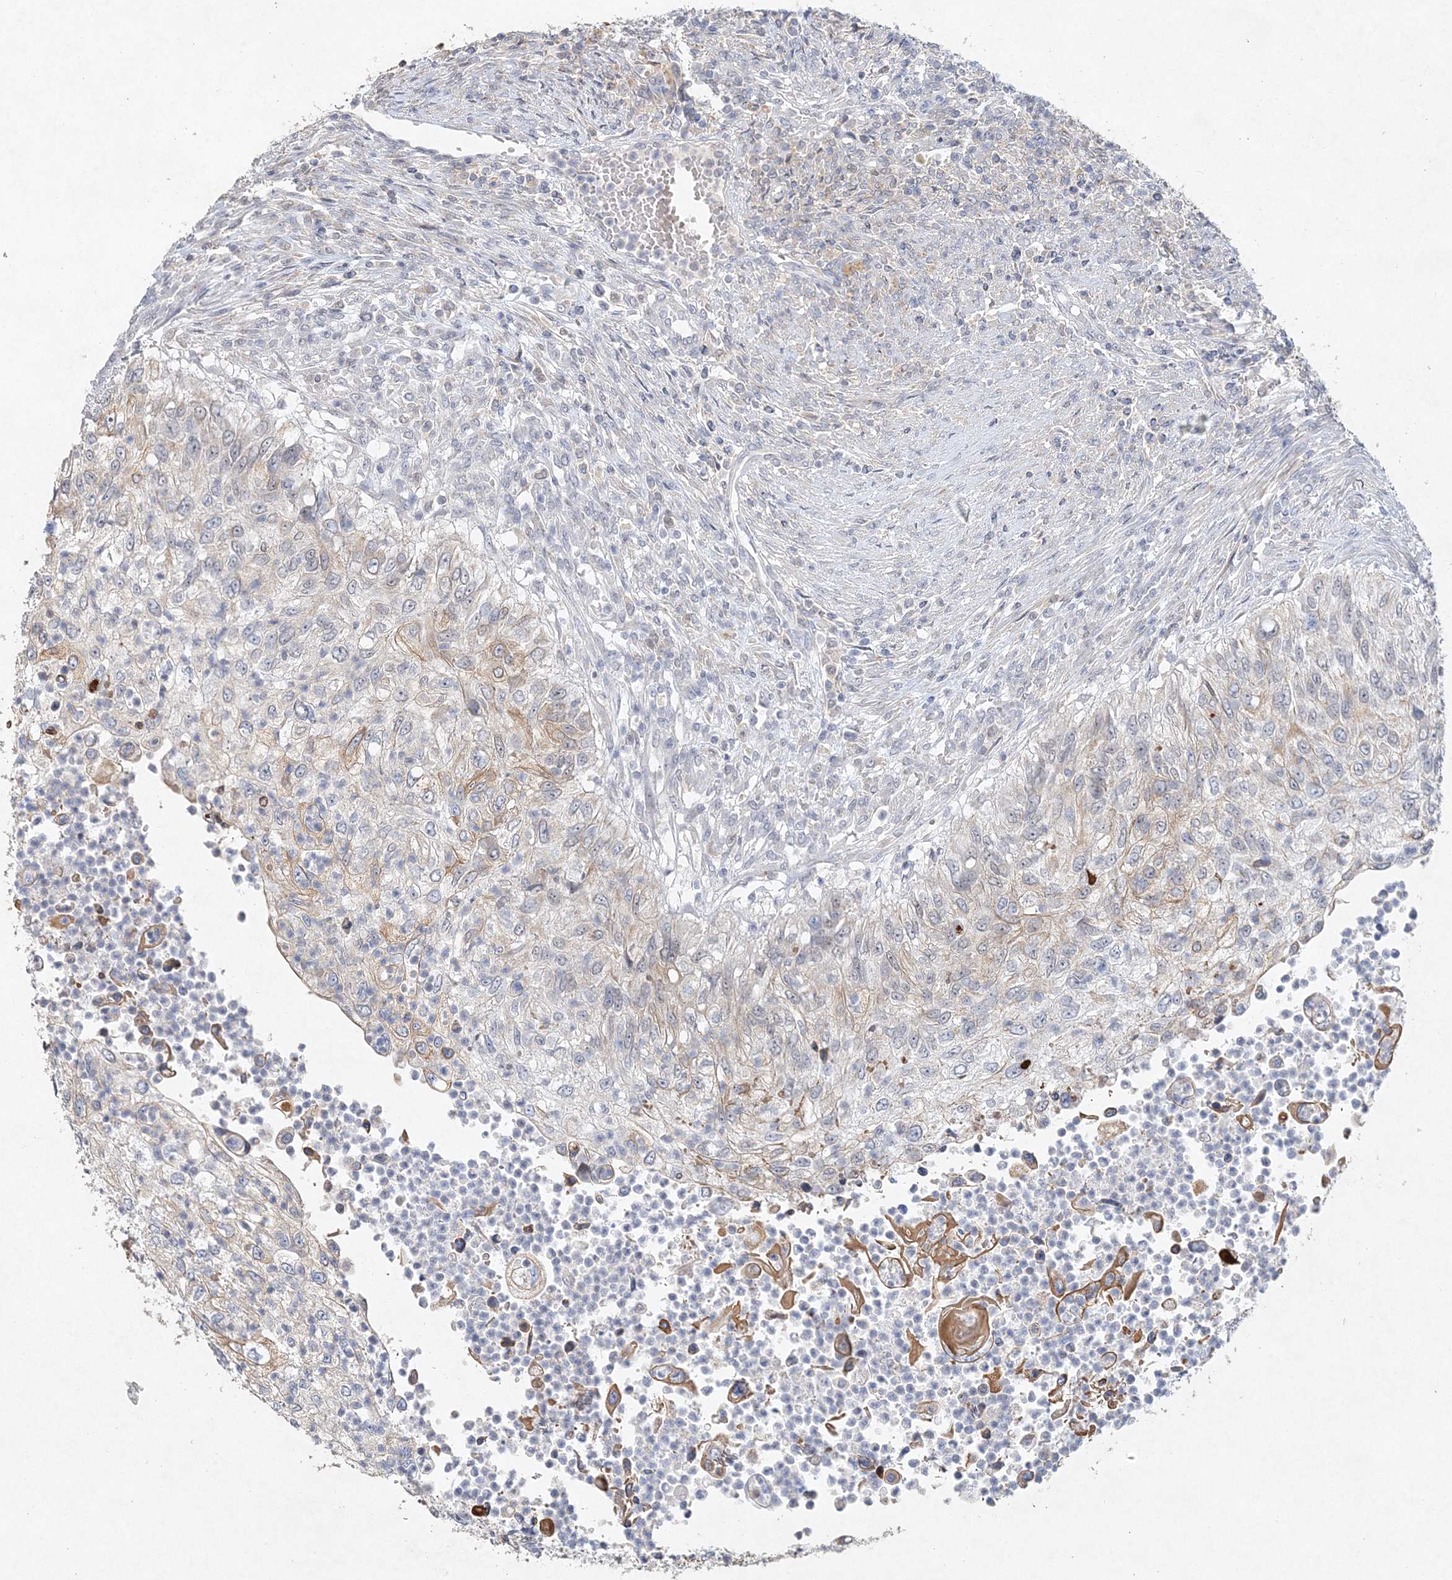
{"staining": {"intensity": "weak", "quantity": "<25%", "location": "cytoplasmic/membranous"}, "tissue": "urothelial cancer", "cell_type": "Tumor cells", "image_type": "cancer", "snomed": [{"axis": "morphology", "description": "Urothelial carcinoma, High grade"}, {"axis": "topography", "description": "Urinary bladder"}], "caption": "The image shows no significant expression in tumor cells of urothelial cancer.", "gene": "MAT2B", "patient": {"sex": "female", "age": 60}}